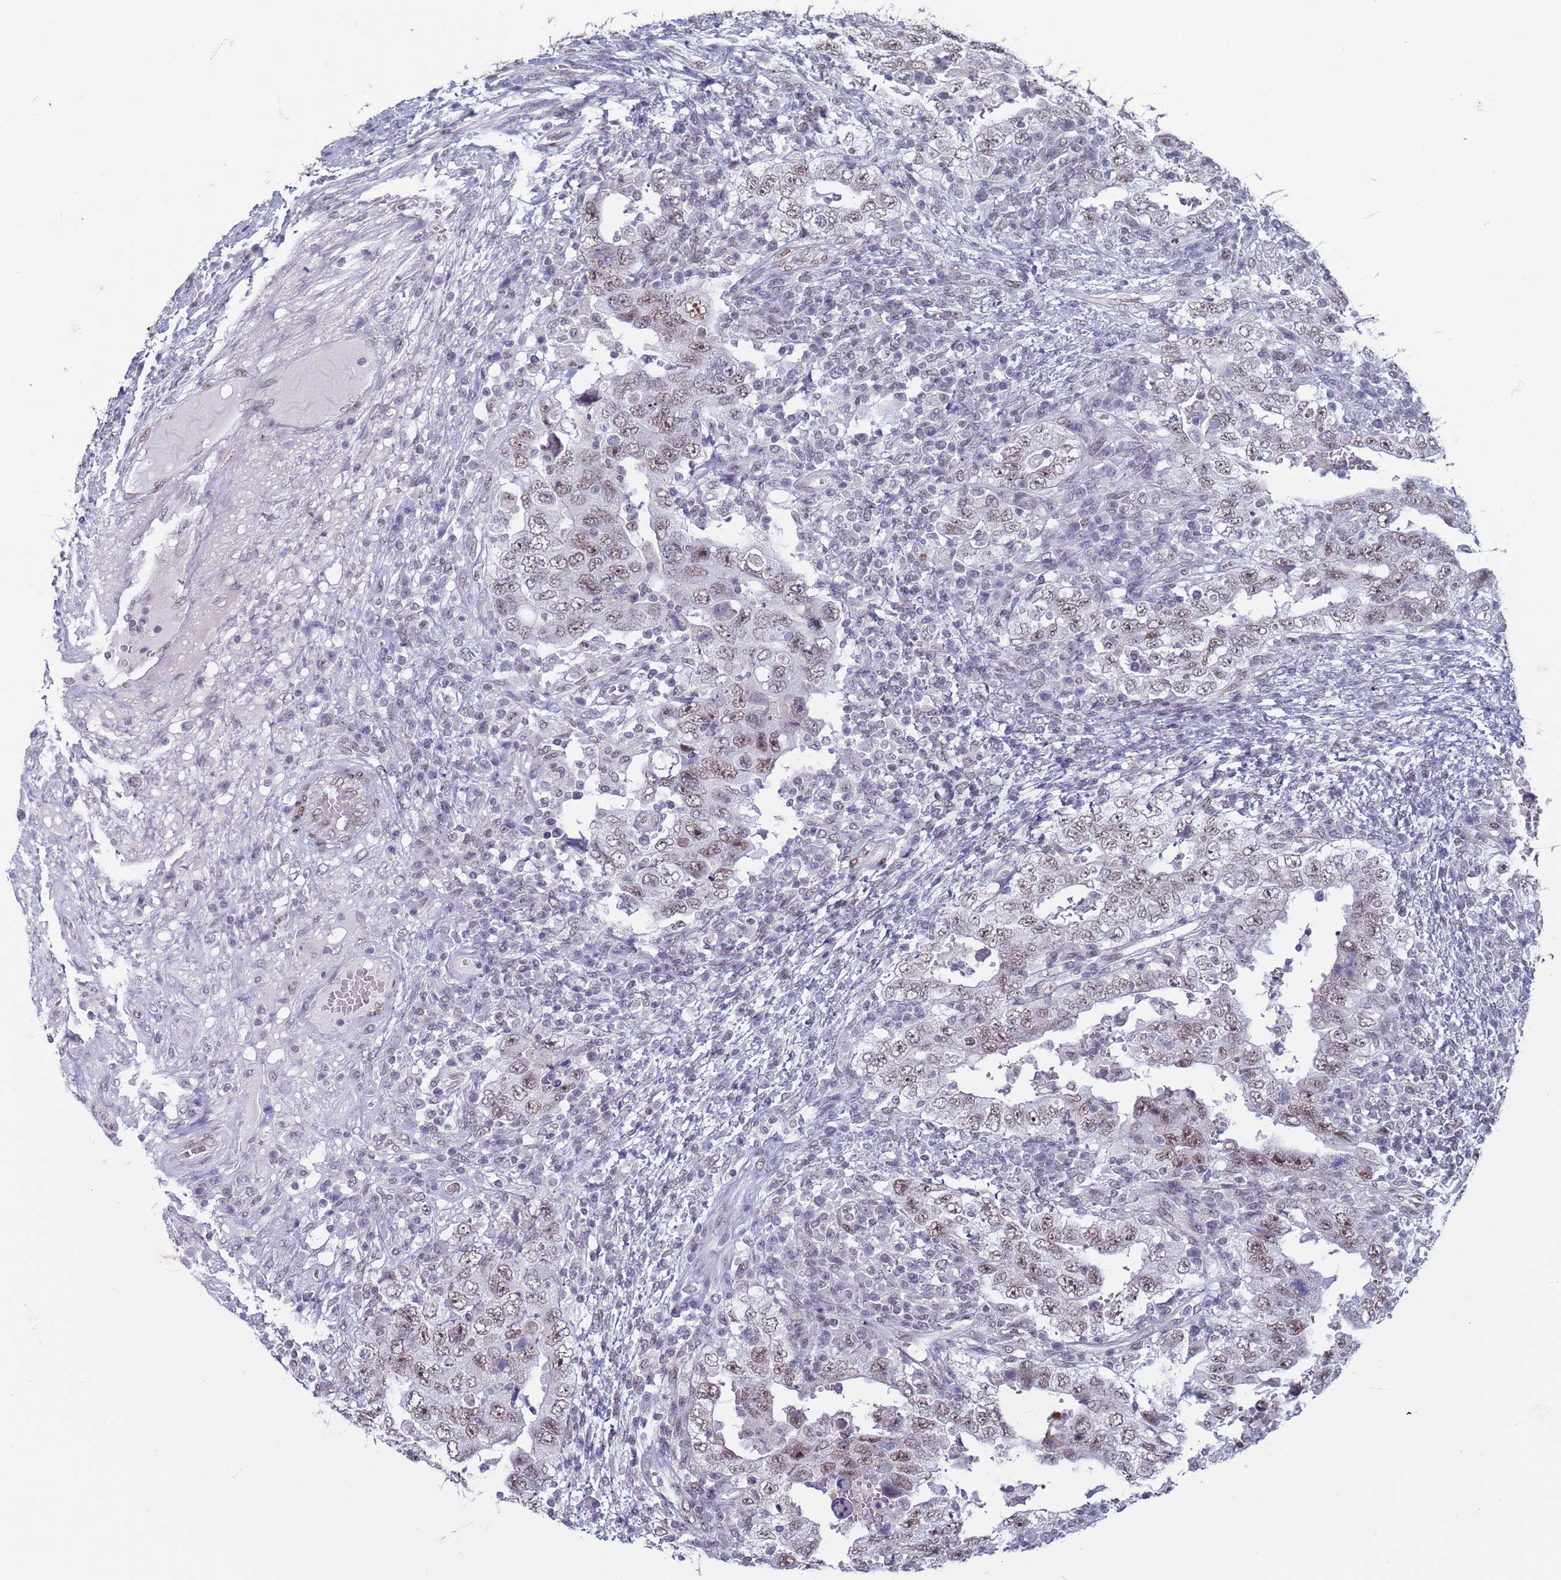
{"staining": {"intensity": "moderate", "quantity": ">75%", "location": "nuclear"}, "tissue": "testis cancer", "cell_type": "Tumor cells", "image_type": "cancer", "snomed": [{"axis": "morphology", "description": "Carcinoma, Embryonal, NOS"}, {"axis": "topography", "description": "Testis"}], "caption": "Immunohistochemistry histopathology image of neoplastic tissue: human testis cancer (embryonal carcinoma) stained using immunohistochemistry (IHC) displays medium levels of moderate protein expression localized specifically in the nuclear of tumor cells, appearing as a nuclear brown color.", "gene": "SAE1", "patient": {"sex": "male", "age": 26}}